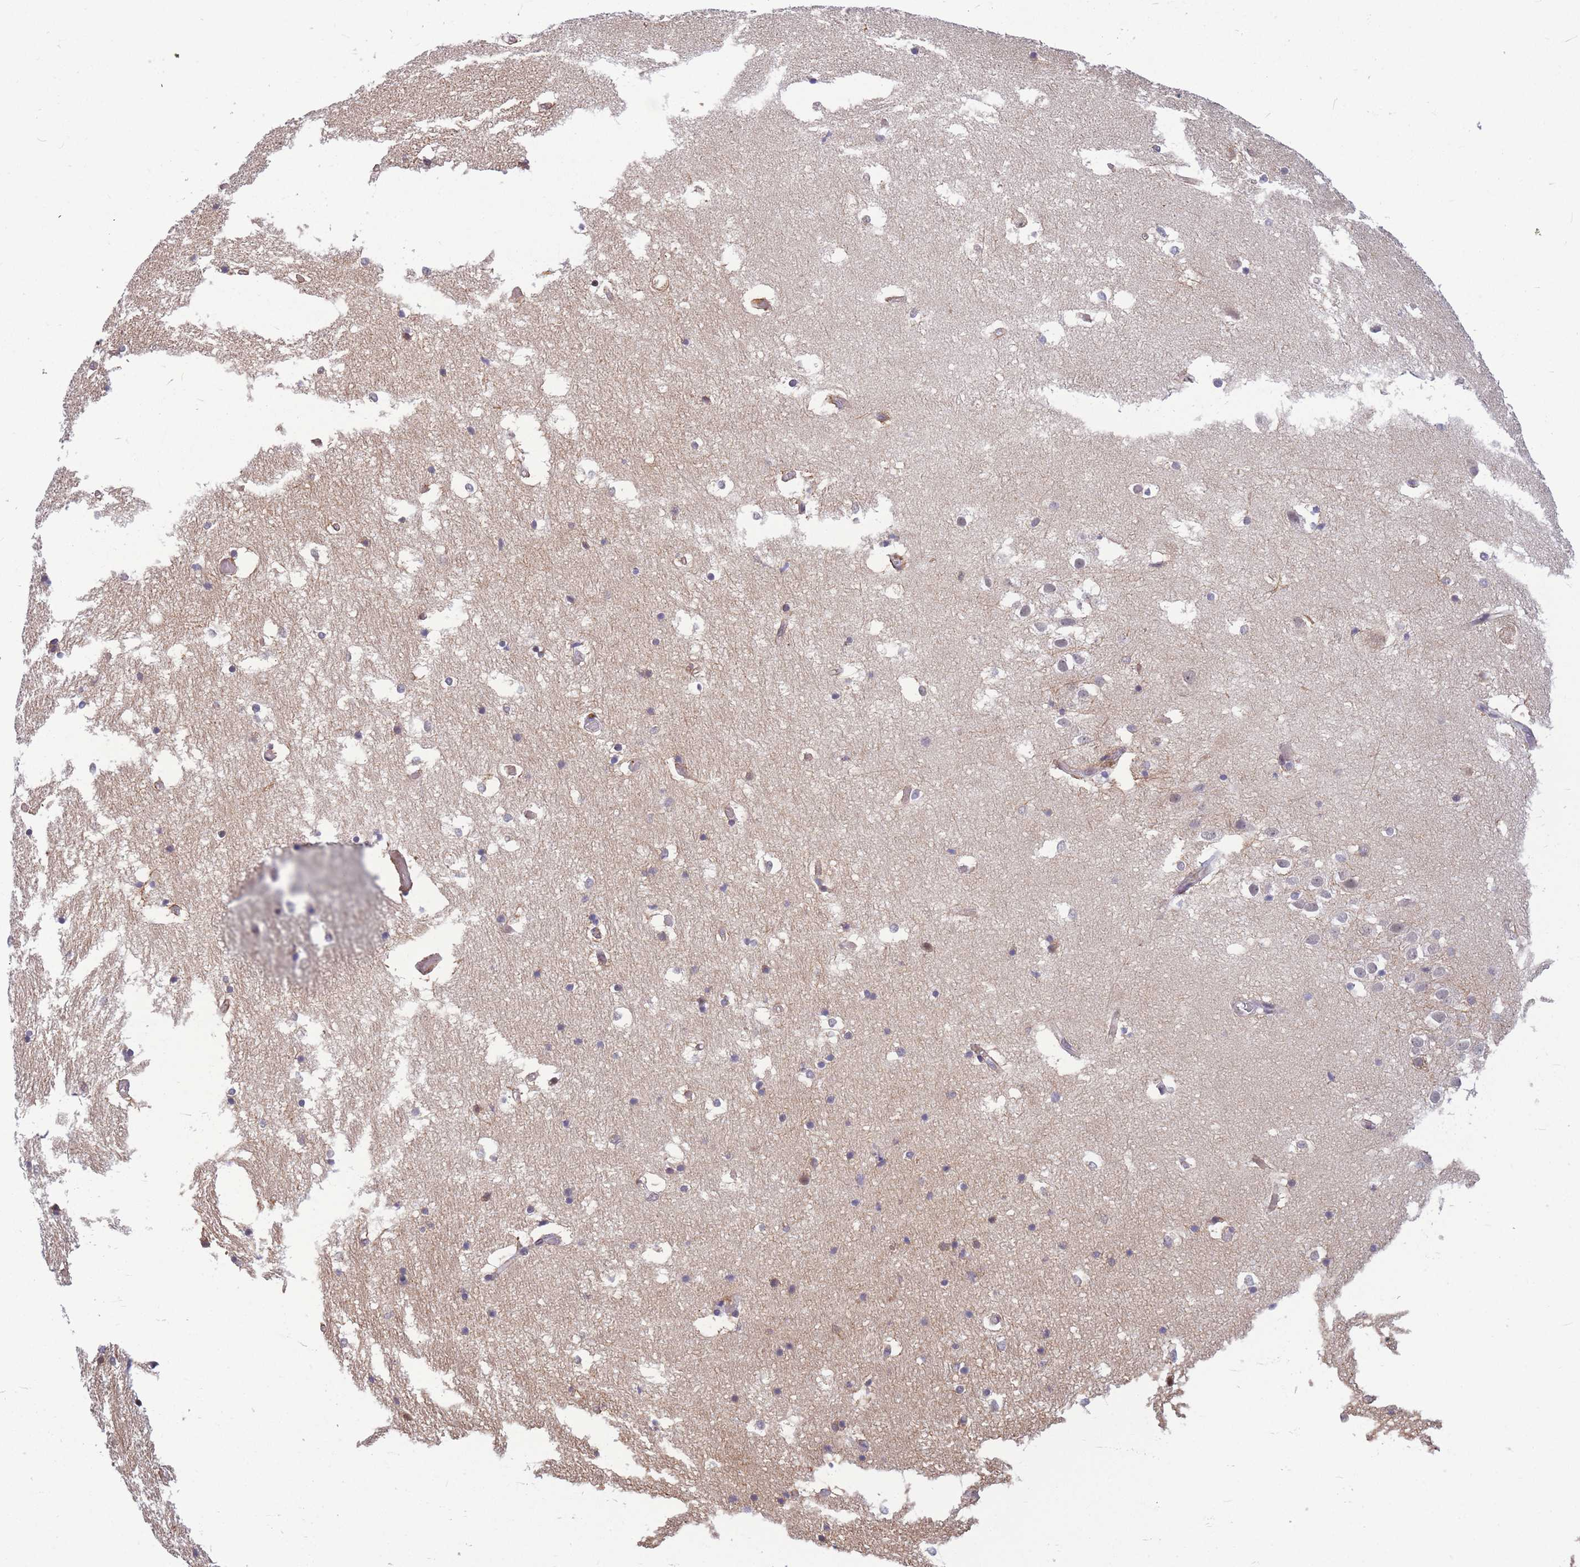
{"staining": {"intensity": "weak", "quantity": "<25%", "location": "cytoplasmic/membranous"}, "tissue": "hippocampus", "cell_type": "Glial cells", "image_type": "normal", "snomed": [{"axis": "morphology", "description": "Normal tissue, NOS"}, {"axis": "topography", "description": "Hippocampus"}], "caption": "Histopathology image shows no significant protein positivity in glial cells of benign hippocampus. (DAB (3,3'-diaminobenzidine) immunohistochemistry (IHC) visualized using brightfield microscopy, high magnification).", "gene": "CRACD", "patient": {"sex": "female", "age": 52}}